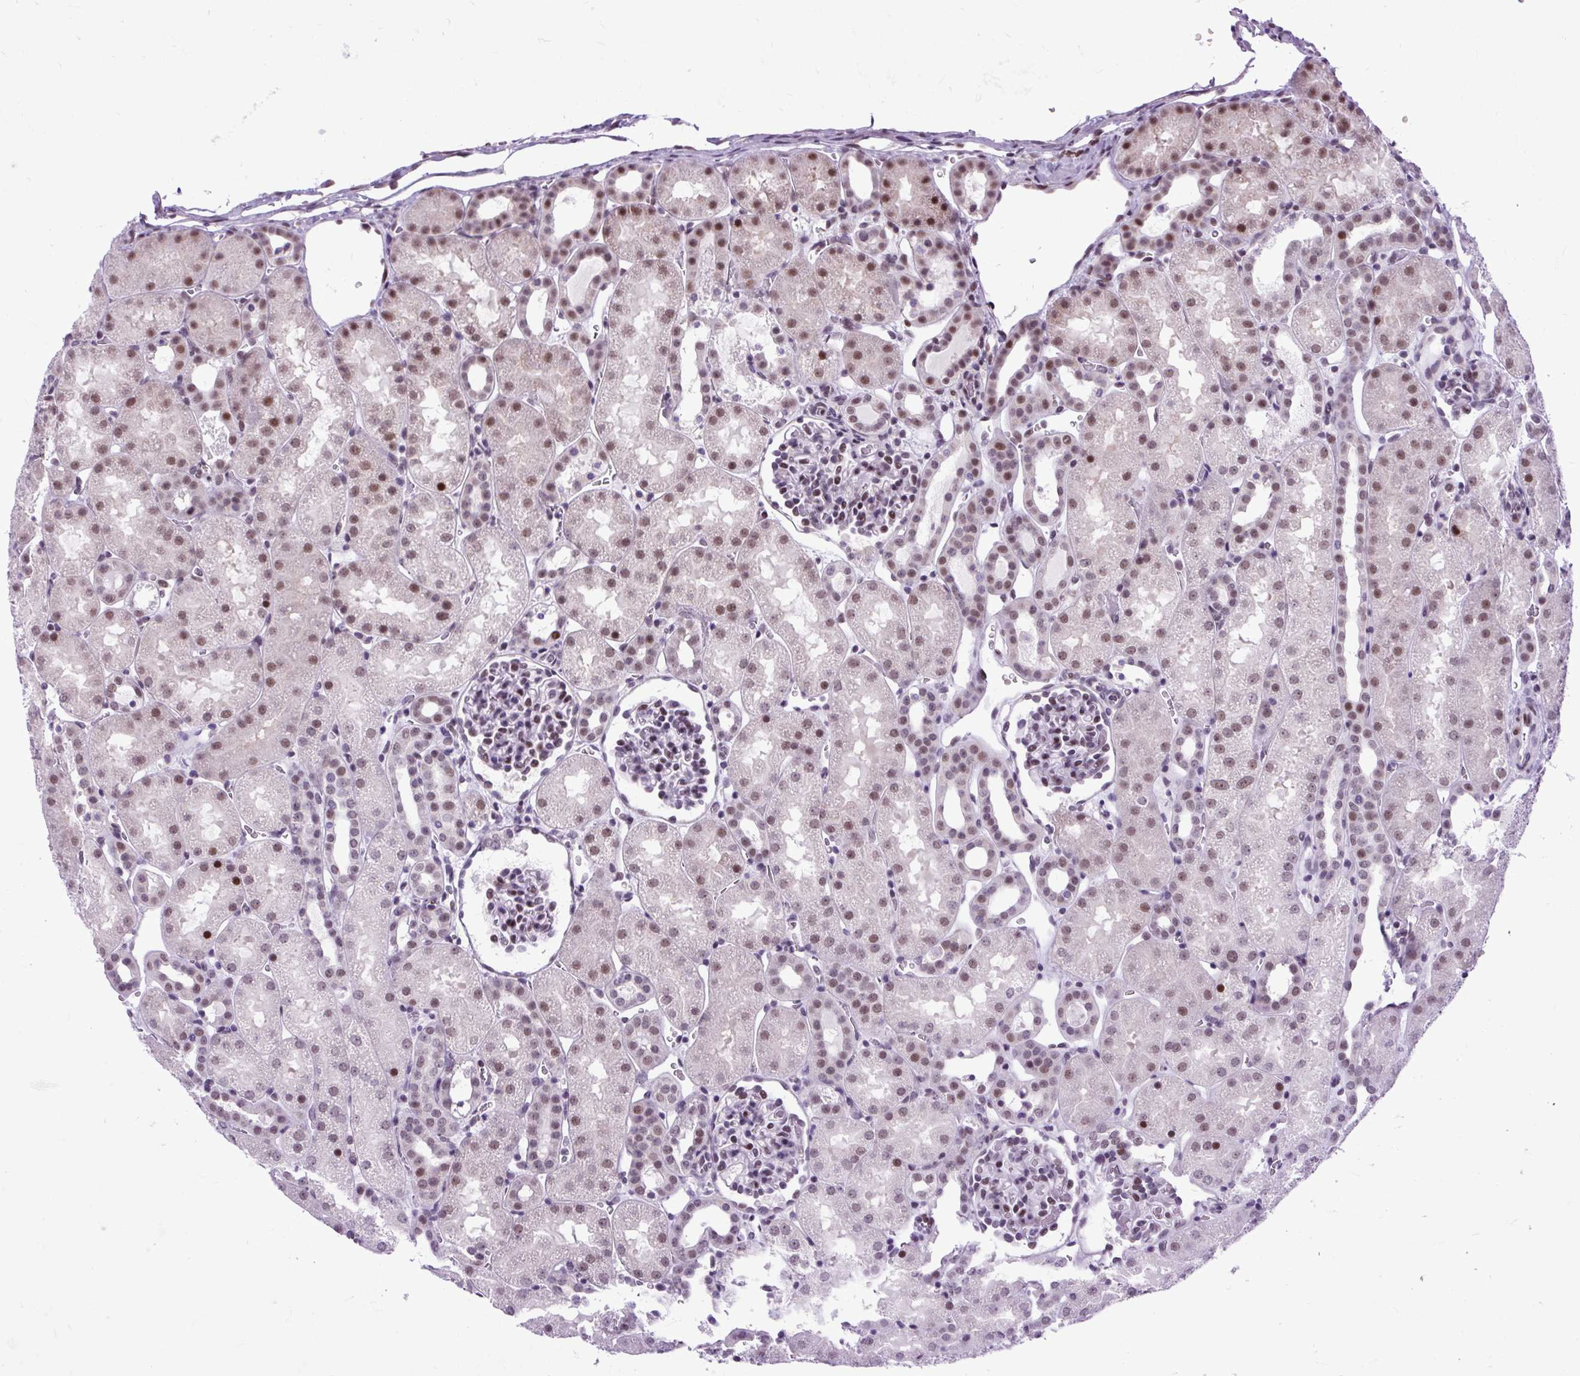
{"staining": {"intensity": "moderate", "quantity": ">75%", "location": "nuclear"}, "tissue": "kidney", "cell_type": "Cells in glomeruli", "image_type": "normal", "snomed": [{"axis": "morphology", "description": "Normal tissue, NOS"}, {"axis": "topography", "description": "Kidney"}], "caption": "The immunohistochemical stain labels moderate nuclear expression in cells in glomeruli of unremarkable kidney.", "gene": "CLK2", "patient": {"sex": "male", "age": 2}}